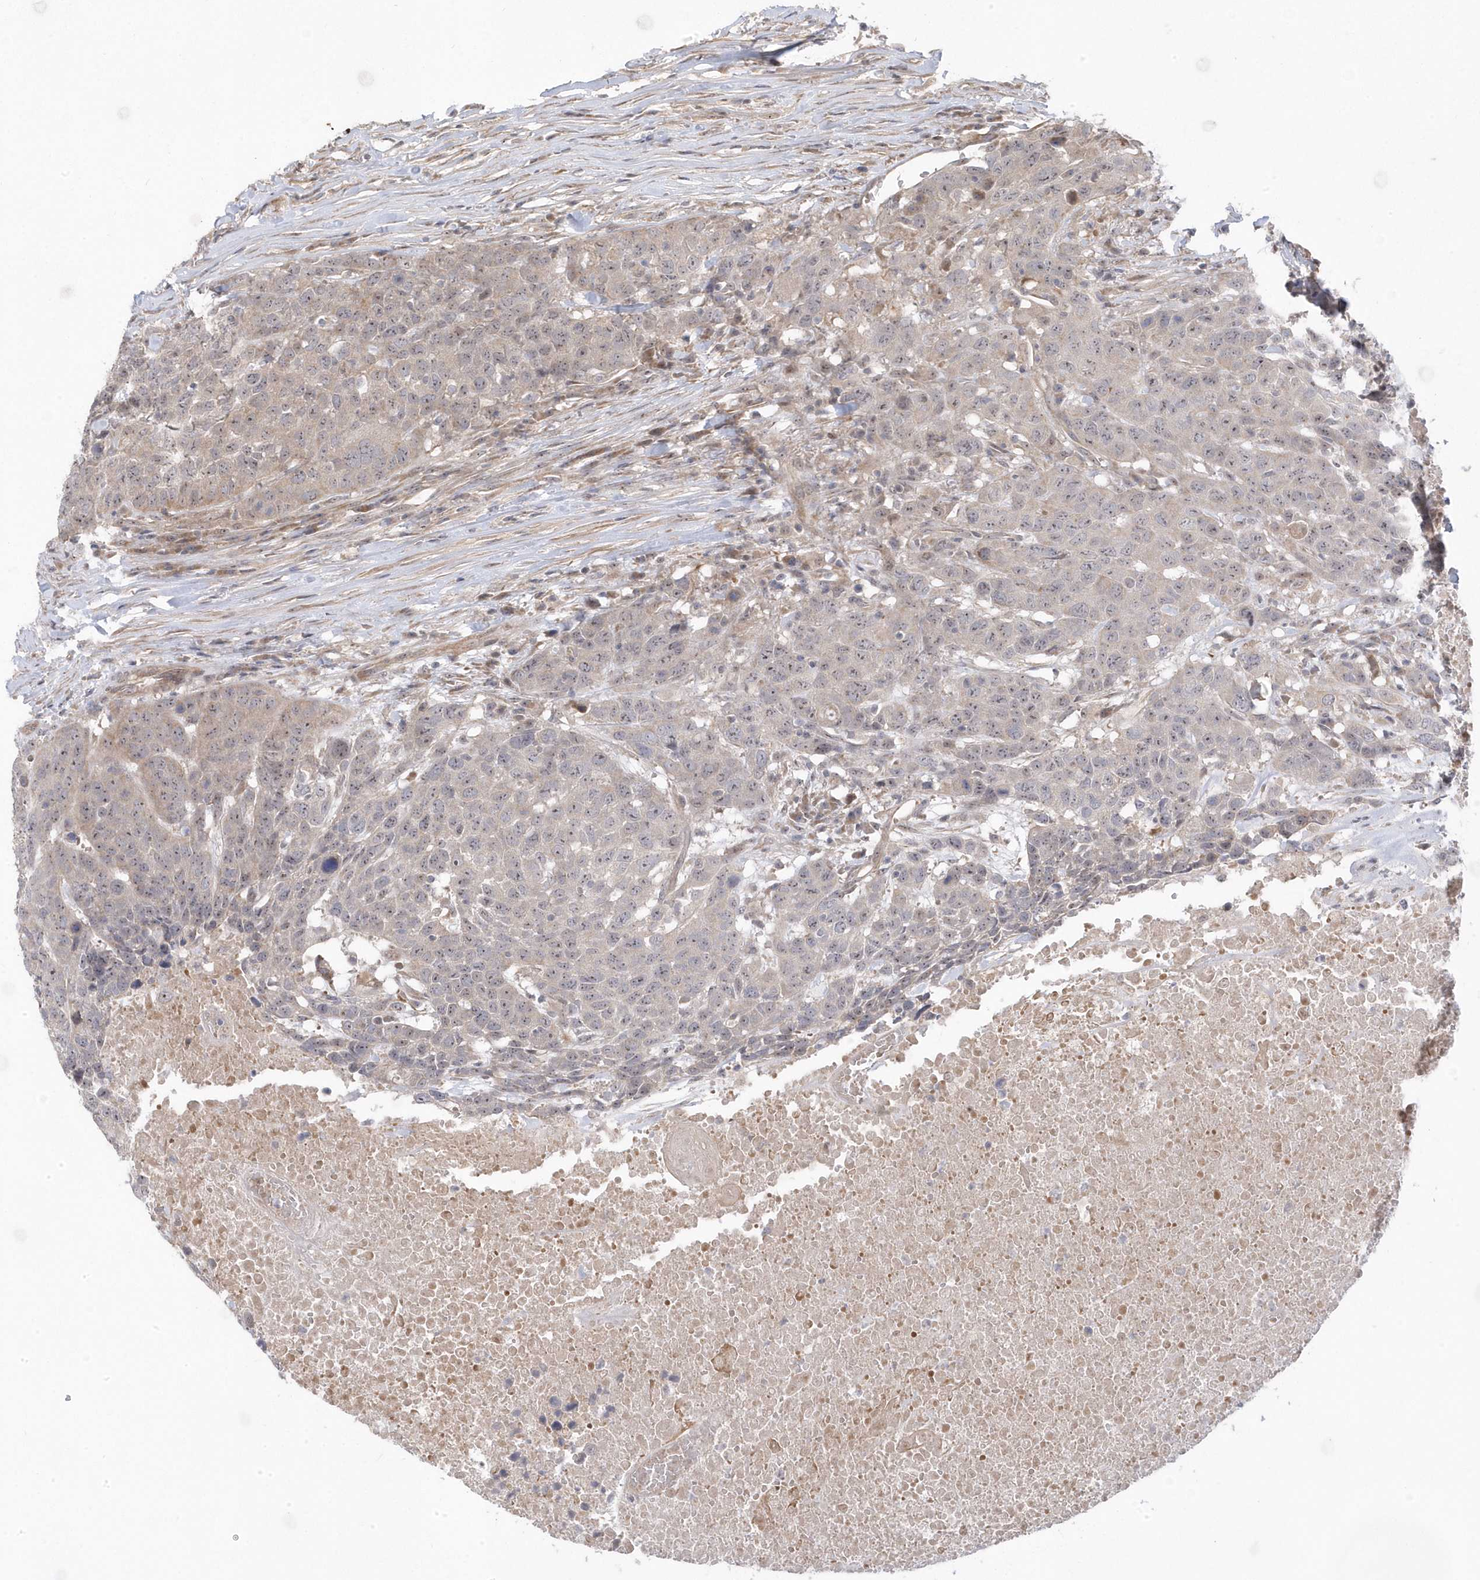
{"staining": {"intensity": "weak", "quantity": "<25%", "location": "cytoplasmic/membranous"}, "tissue": "head and neck cancer", "cell_type": "Tumor cells", "image_type": "cancer", "snomed": [{"axis": "morphology", "description": "Squamous cell carcinoma, NOS"}, {"axis": "topography", "description": "Head-Neck"}], "caption": "High magnification brightfield microscopy of head and neck cancer (squamous cell carcinoma) stained with DAB (brown) and counterstained with hematoxylin (blue): tumor cells show no significant positivity.", "gene": "GTPBP6", "patient": {"sex": "male", "age": 66}}